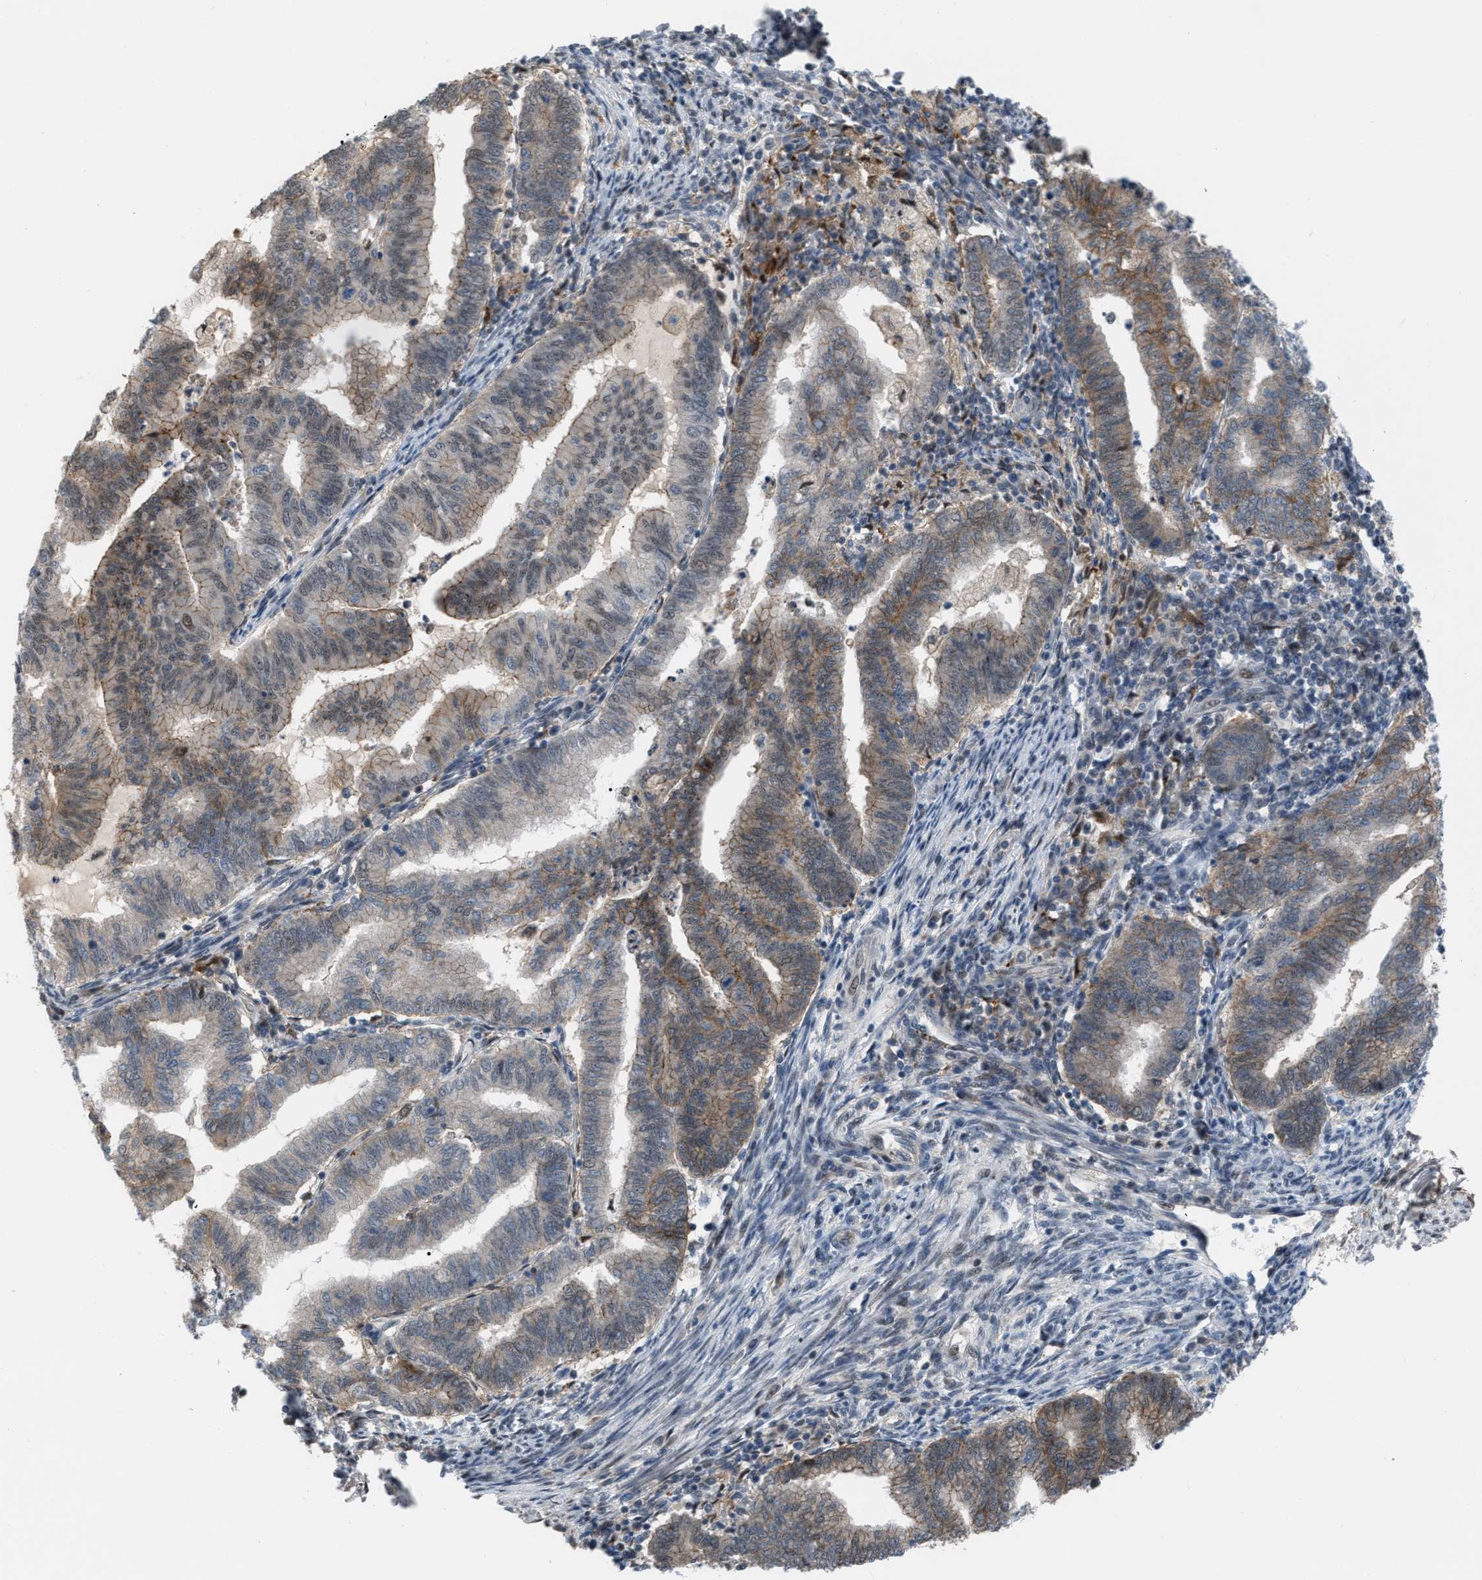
{"staining": {"intensity": "weak", "quantity": "25%-75%", "location": "cytoplasmic/membranous,nuclear"}, "tissue": "endometrial cancer", "cell_type": "Tumor cells", "image_type": "cancer", "snomed": [{"axis": "morphology", "description": "Polyp, NOS"}, {"axis": "morphology", "description": "Adenocarcinoma, NOS"}, {"axis": "morphology", "description": "Adenoma, NOS"}, {"axis": "topography", "description": "Endometrium"}], "caption": "Weak cytoplasmic/membranous and nuclear staining for a protein is identified in about 25%-75% of tumor cells of endometrial cancer (adenocarcinoma) using IHC.", "gene": "RFFL", "patient": {"sex": "female", "age": 79}}